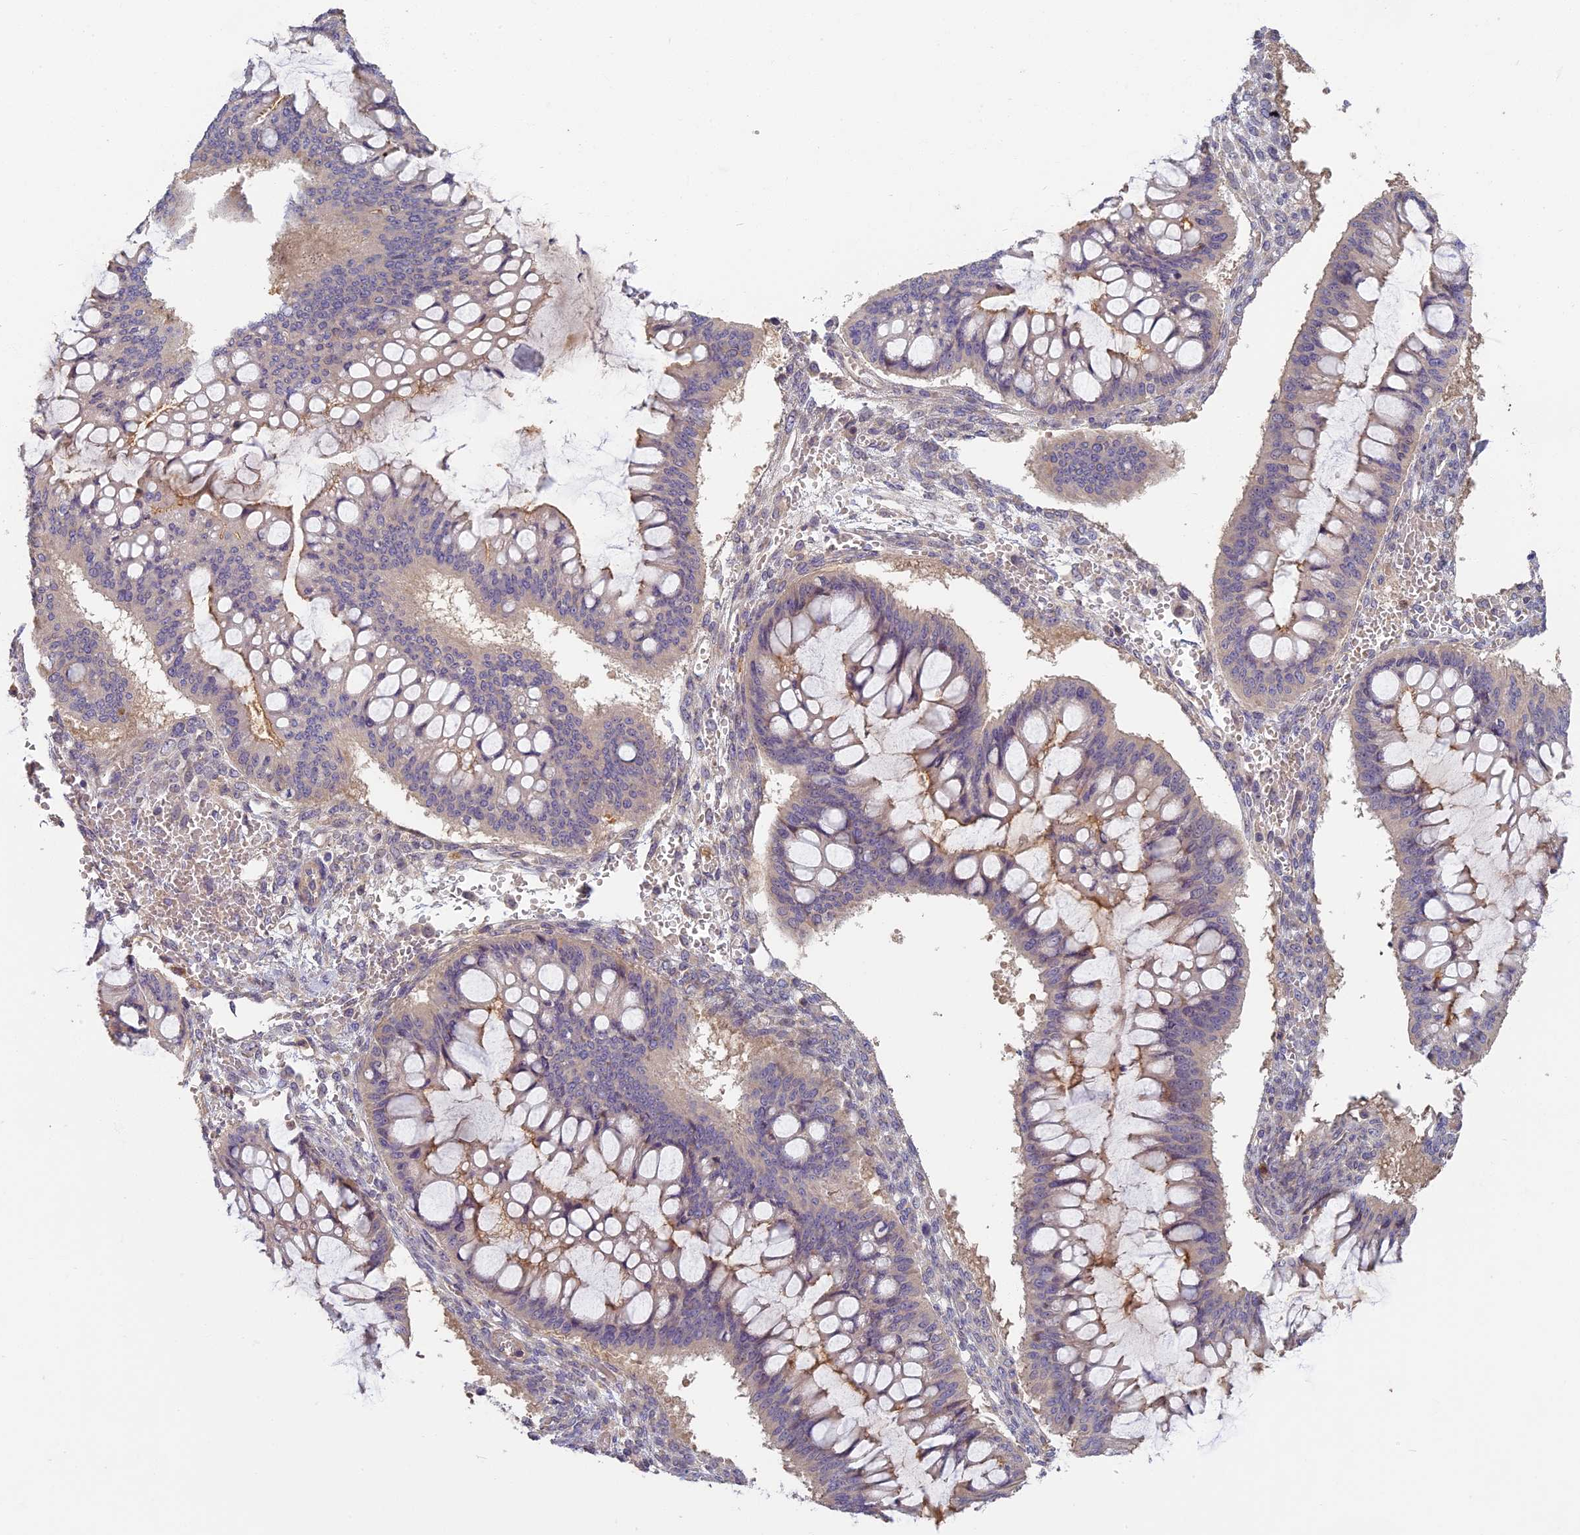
{"staining": {"intensity": "moderate", "quantity": "<25%", "location": "cytoplasmic/membranous"}, "tissue": "ovarian cancer", "cell_type": "Tumor cells", "image_type": "cancer", "snomed": [{"axis": "morphology", "description": "Cystadenocarcinoma, mucinous, NOS"}, {"axis": "topography", "description": "Ovary"}], "caption": "Ovarian cancer (mucinous cystadenocarcinoma) stained with immunohistochemistry (IHC) exhibits moderate cytoplasmic/membranous positivity in approximately <25% of tumor cells.", "gene": "AP4E1", "patient": {"sex": "female", "age": 73}}